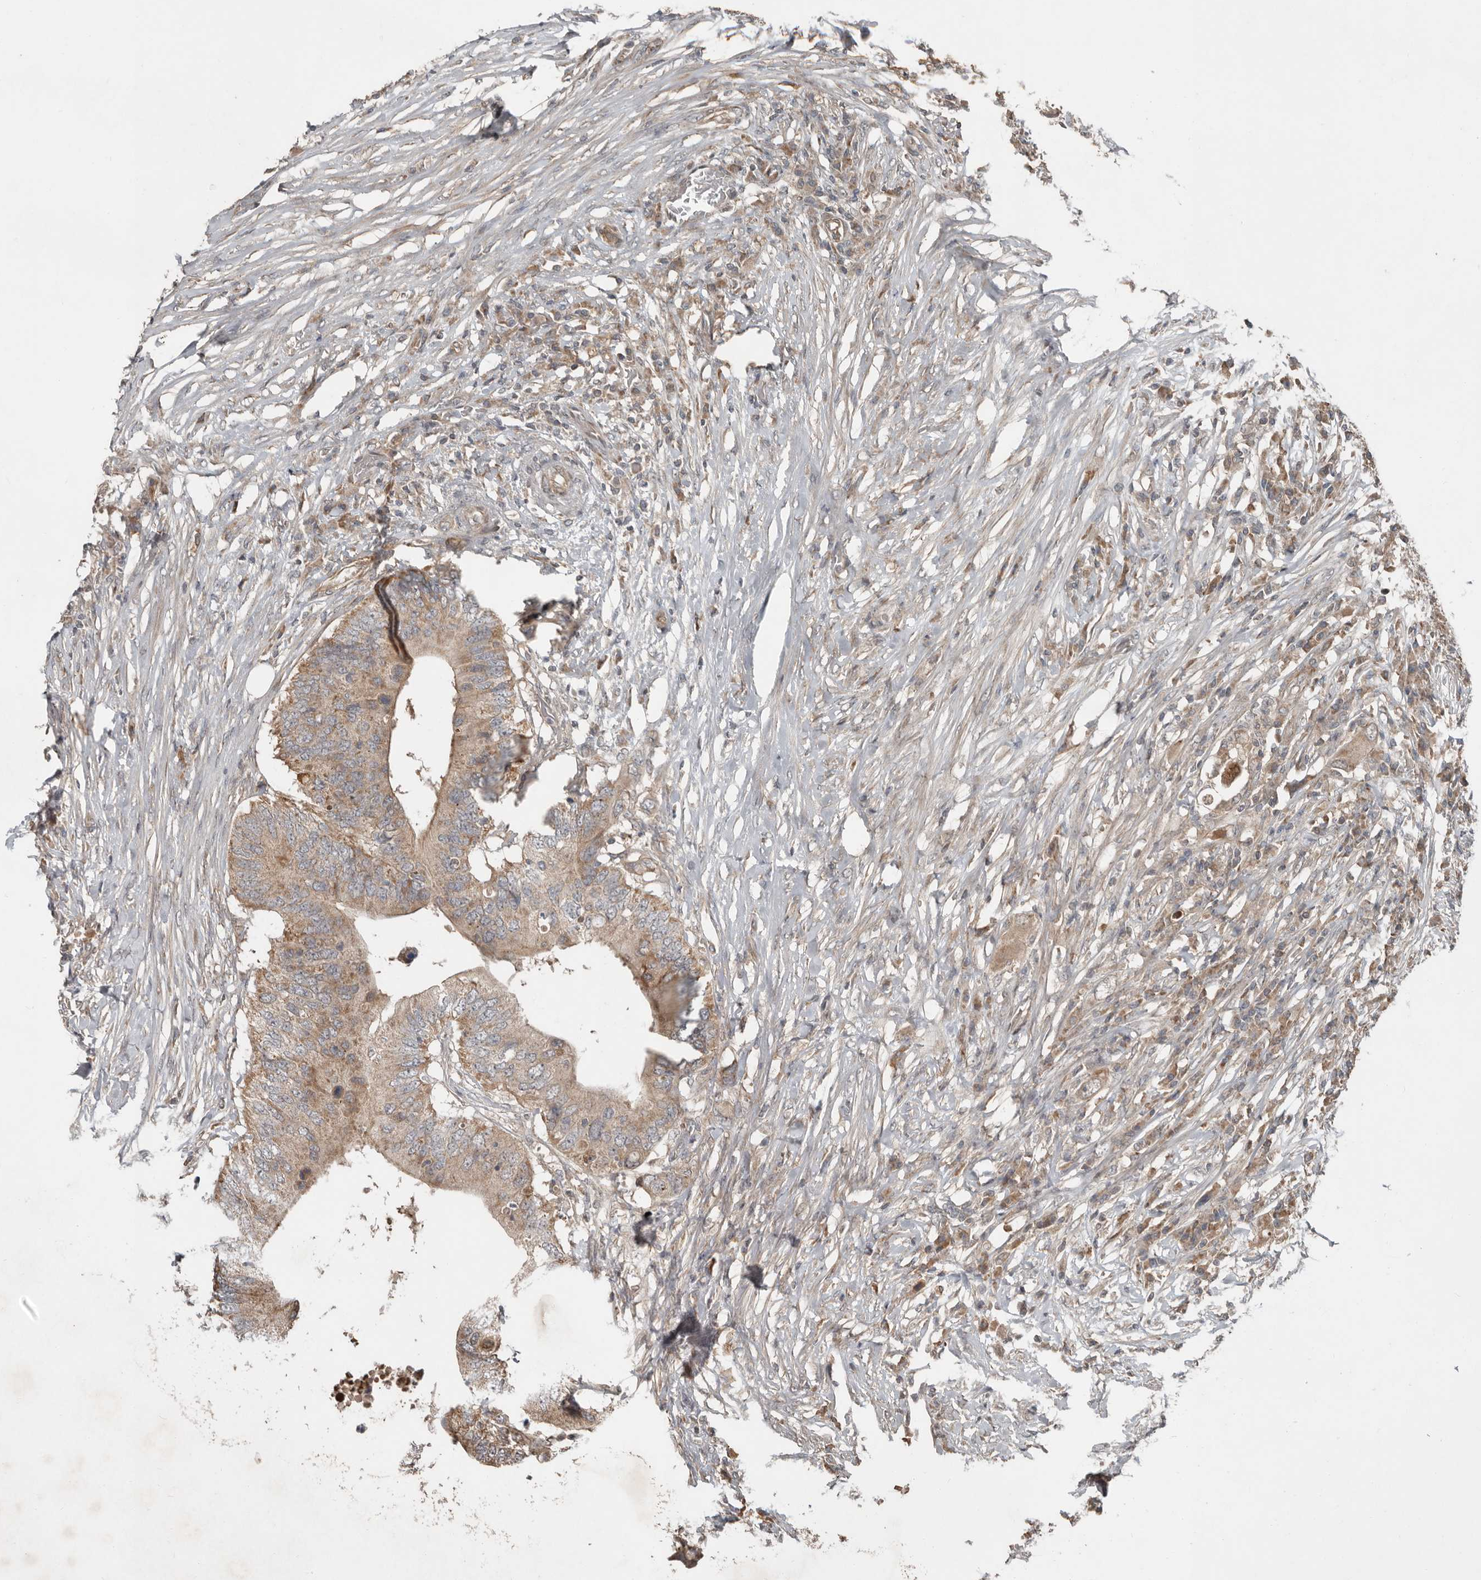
{"staining": {"intensity": "moderate", "quantity": ">75%", "location": "cytoplasmic/membranous"}, "tissue": "colorectal cancer", "cell_type": "Tumor cells", "image_type": "cancer", "snomed": [{"axis": "morphology", "description": "Adenocarcinoma, NOS"}, {"axis": "topography", "description": "Colon"}], "caption": "Moderate cytoplasmic/membranous protein expression is identified in approximately >75% of tumor cells in colorectal adenocarcinoma.", "gene": "SLC6A7", "patient": {"sex": "male", "age": 71}}